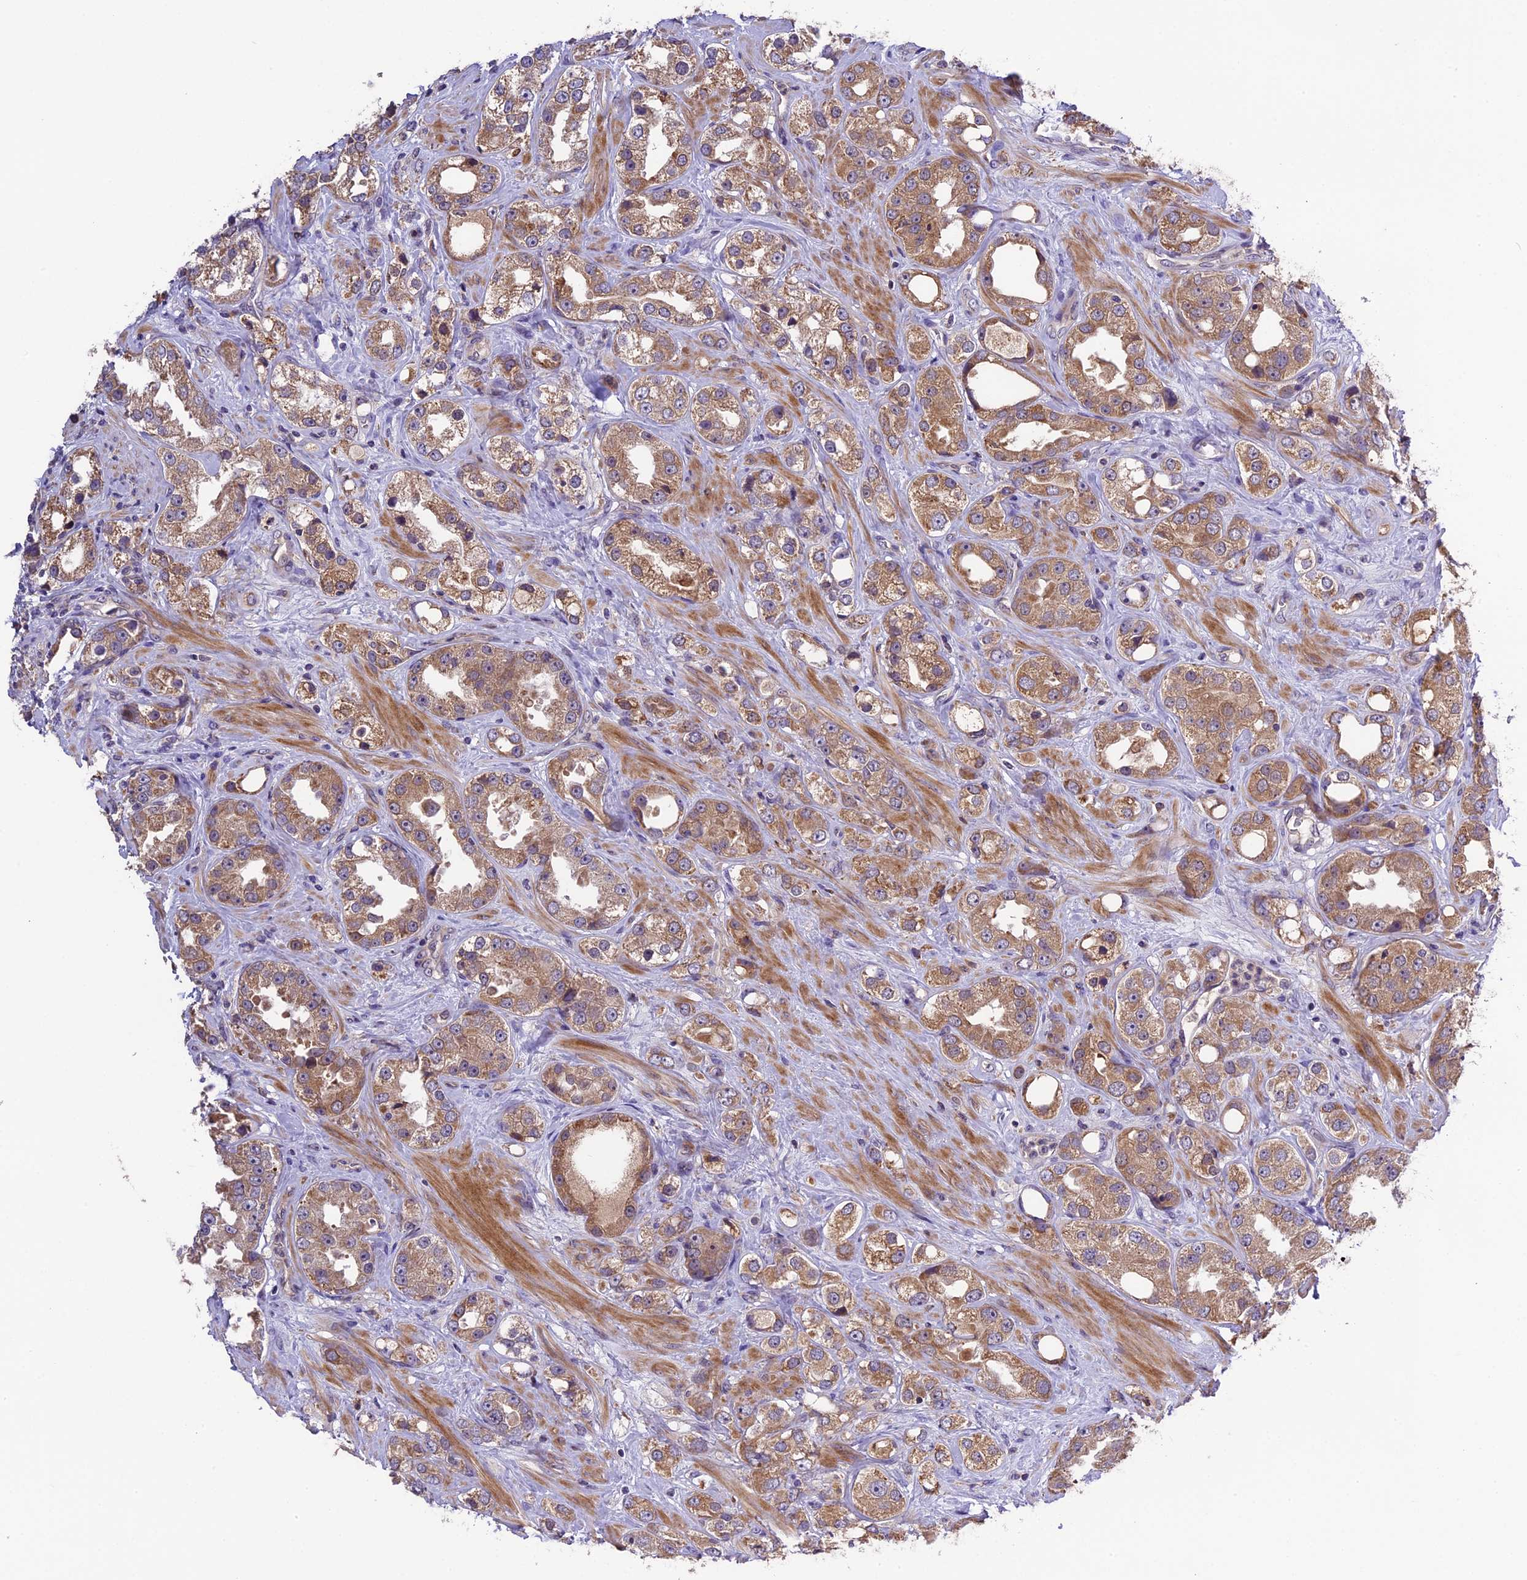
{"staining": {"intensity": "moderate", "quantity": ">75%", "location": "cytoplasmic/membranous"}, "tissue": "prostate cancer", "cell_type": "Tumor cells", "image_type": "cancer", "snomed": [{"axis": "morphology", "description": "Adenocarcinoma, NOS"}, {"axis": "topography", "description": "Prostate"}], "caption": "A histopathology image of human adenocarcinoma (prostate) stained for a protein demonstrates moderate cytoplasmic/membranous brown staining in tumor cells.", "gene": "ABCC10", "patient": {"sex": "male", "age": 79}}